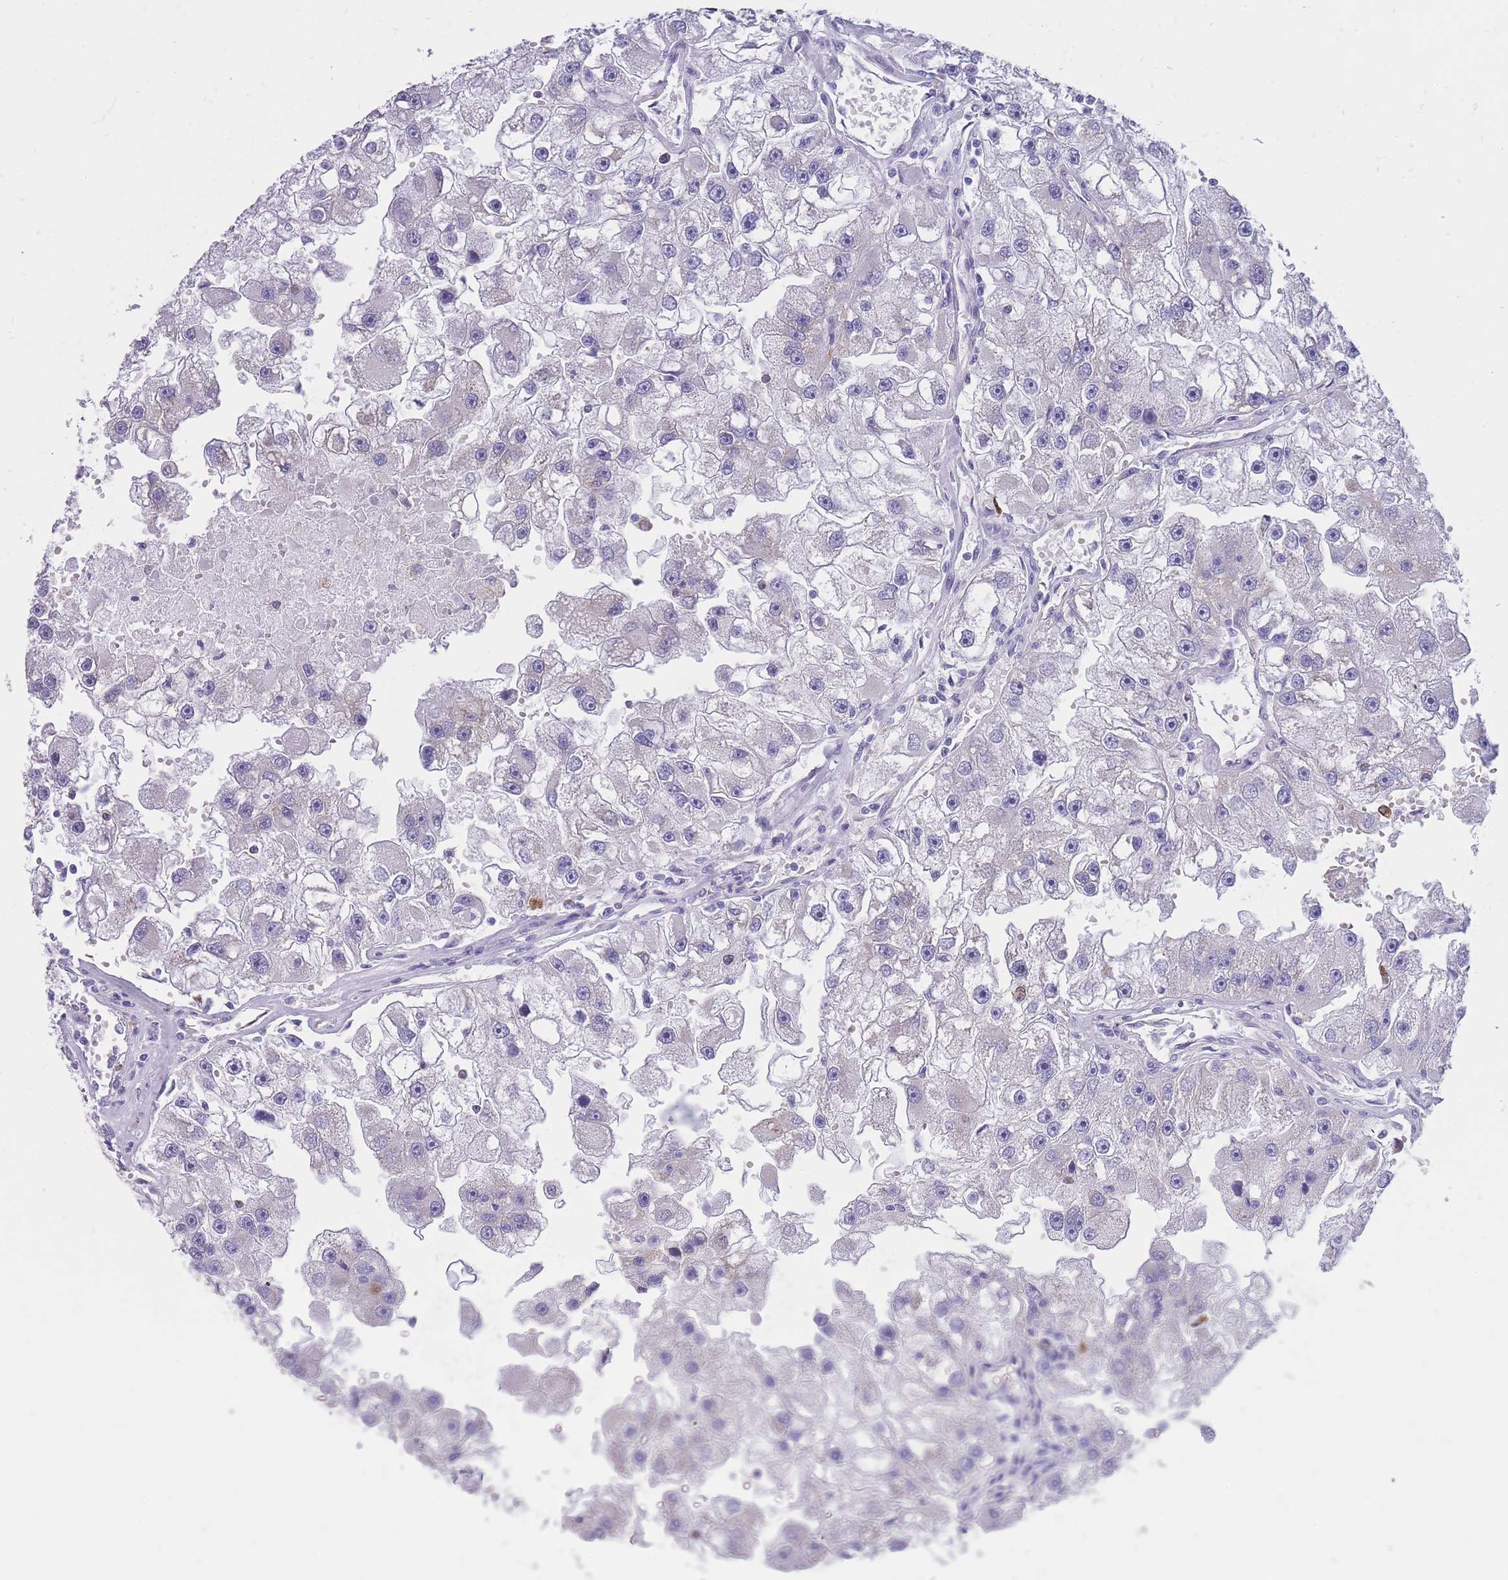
{"staining": {"intensity": "negative", "quantity": "none", "location": "none"}, "tissue": "renal cancer", "cell_type": "Tumor cells", "image_type": "cancer", "snomed": [{"axis": "morphology", "description": "Adenocarcinoma, NOS"}, {"axis": "topography", "description": "Kidney"}], "caption": "This is an immunohistochemistry (IHC) image of human renal cancer. There is no staining in tumor cells.", "gene": "ZNF662", "patient": {"sex": "male", "age": 63}}